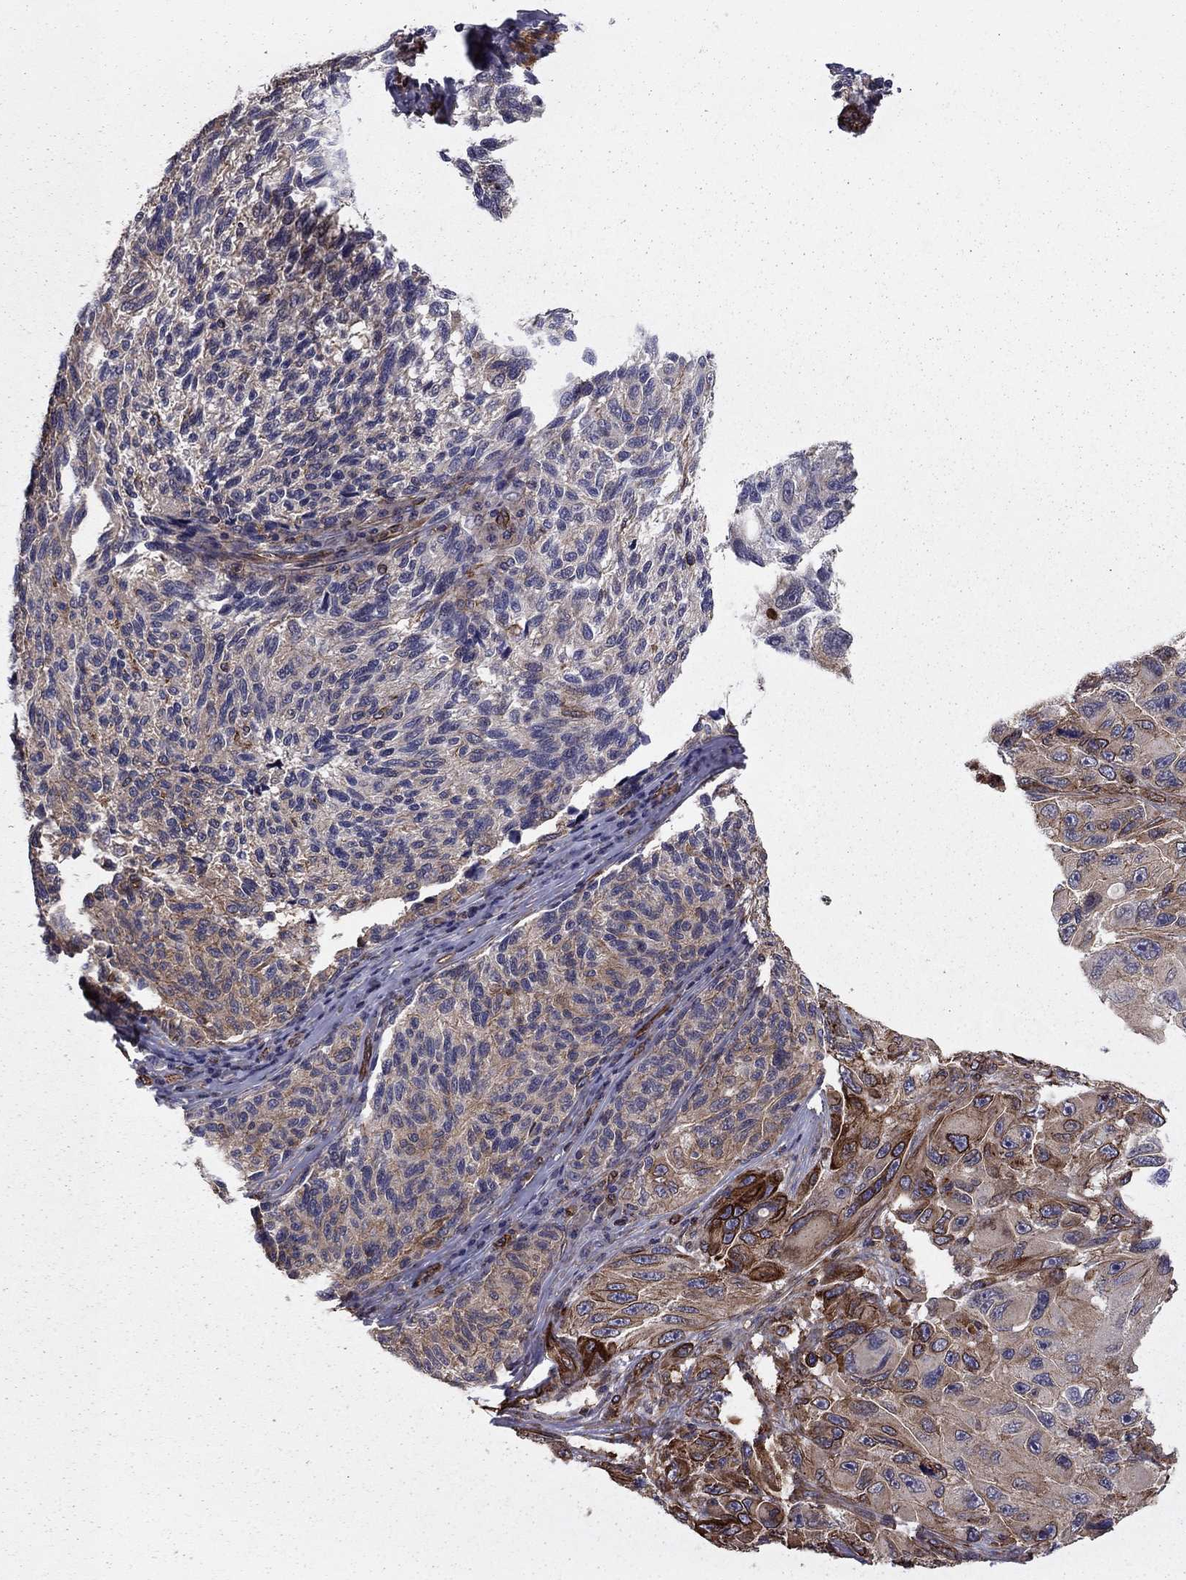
{"staining": {"intensity": "strong", "quantity": "<25%", "location": "cytoplasmic/membranous"}, "tissue": "melanoma", "cell_type": "Tumor cells", "image_type": "cancer", "snomed": [{"axis": "morphology", "description": "Malignant melanoma, NOS"}, {"axis": "topography", "description": "Skin"}], "caption": "Protein analysis of melanoma tissue displays strong cytoplasmic/membranous positivity in approximately <25% of tumor cells. The staining was performed using DAB, with brown indicating positive protein expression. Nuclei are stained blue with hematoxylin.", "gene": "SHMT1", "patient": {"sex": "female", "age": 73}}